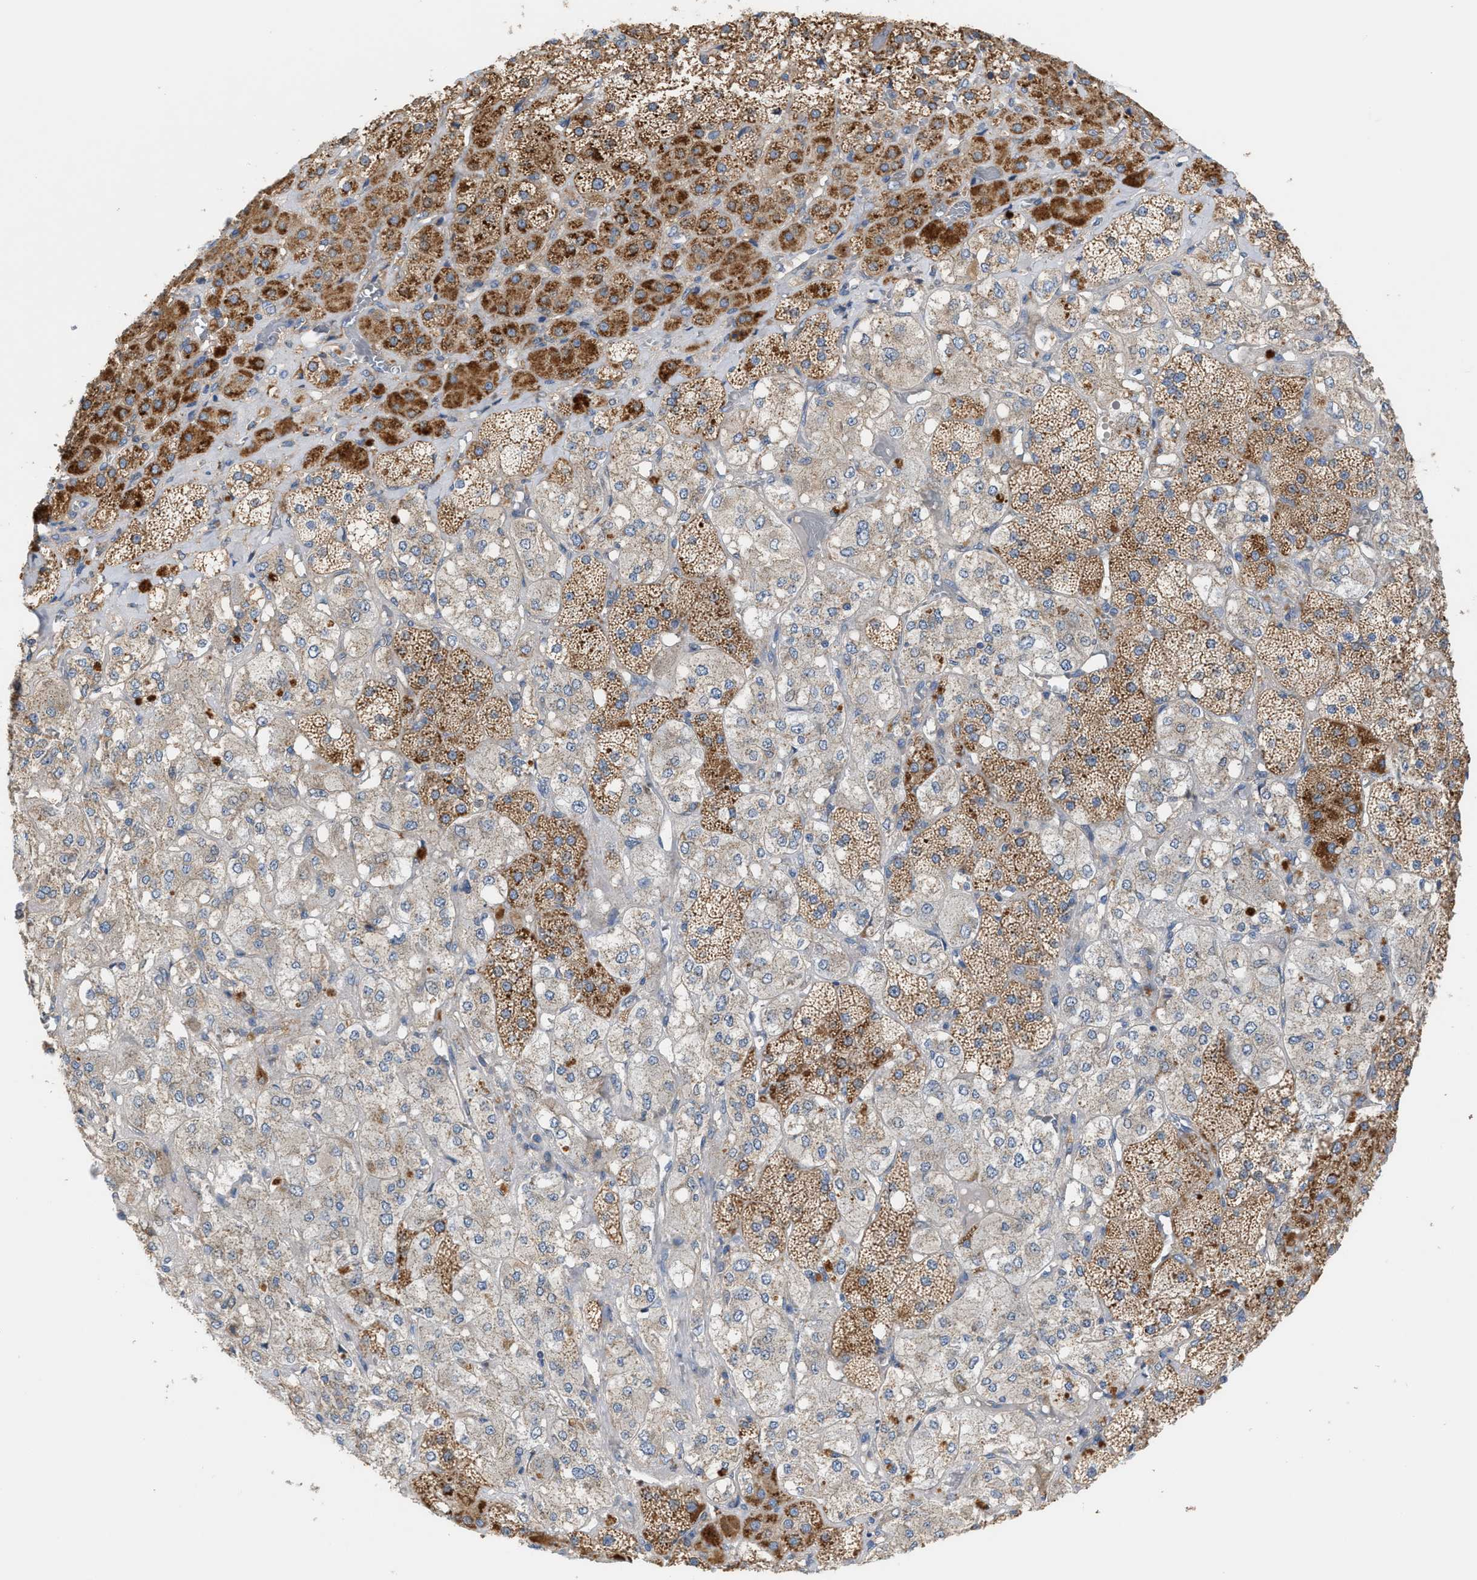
{"staining": {"intensity": "moderate", "quantity": ">75%", "location": "cytoplasmic/membranous"}, "tissue": "adrenal gland", "cell_type": "Glandular cells", "image_type": "normal", "snomed": [{"axis": "morphology", "description": "Normal tissue, NOS"}, {"axis": "topography", "description": "Adrenal gland"}], "caption": "Immunohistochemistry (IHC) photomicrograph of benign human adrenal gland stained for a protein (brown), which shows medium levels of moderate cytoplasmic/membranous positivity in about >75% of glandular cells.", "gene": "OXSM", "patient": {"sex": "male", "age": 57}}